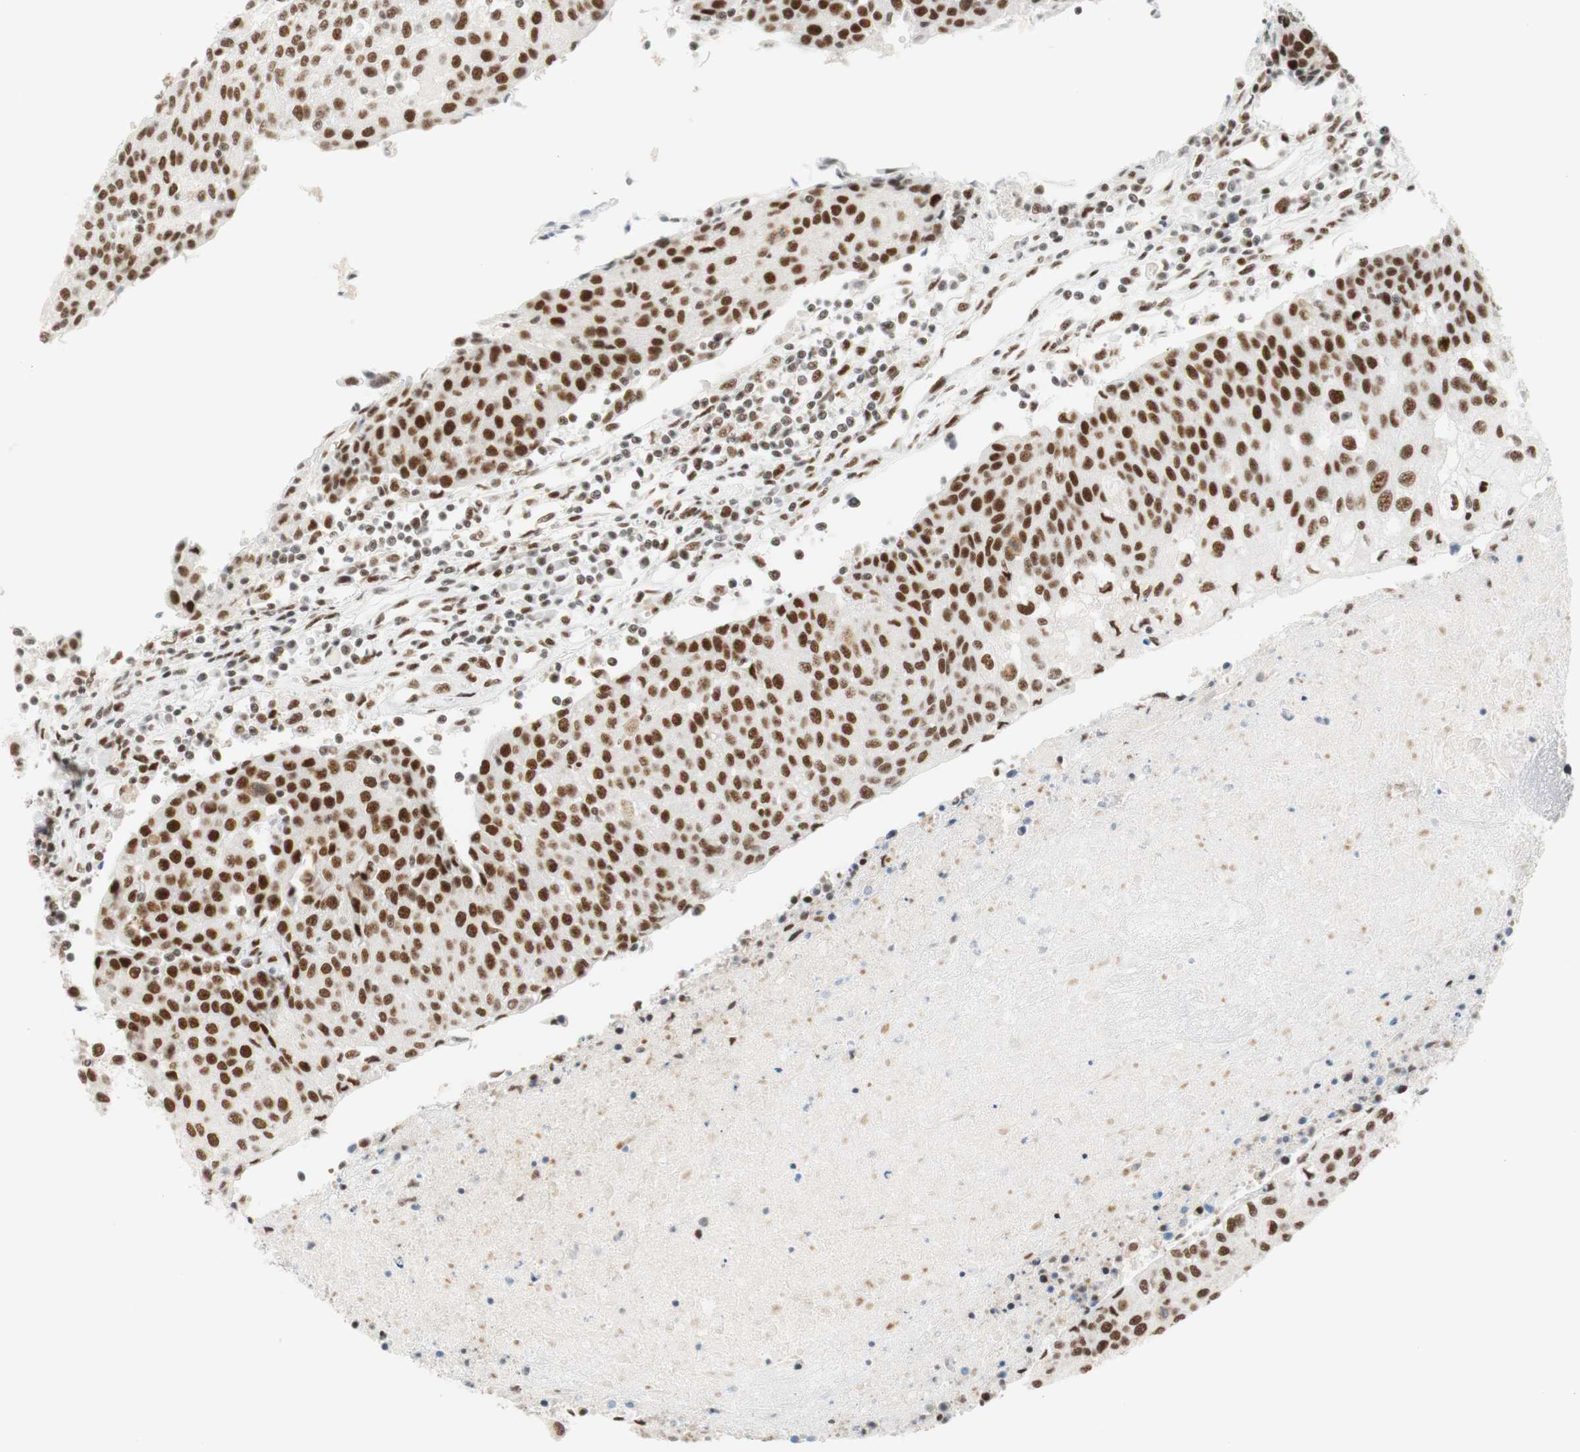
{"staining": {"intensity": "moderate", "quantity": "25%-75%", "location": "nuclear"}, "tissue": "urothelial cancer", "cell_type": "Tumor cells", "image_type": "cancer", "snomed": [{"axis": "morphology", "description": "Urothelial carcinoma, High grade"}, {"axis": "topography", "description": "Urinary bladder"}], "caption": "Protein staining by IHC exhibits moderate nuclear positivity in approximately 25%-75% of tumor cells in urothelial cancer. The staining is performed using DAB (3,3'-diaminobenzidine) brown chromogen to label protein expression. The nuclei are counter-stained blue using hematoxylin.", "gene": "RNF20", "patient": {"sex": "female", "age": 85}}